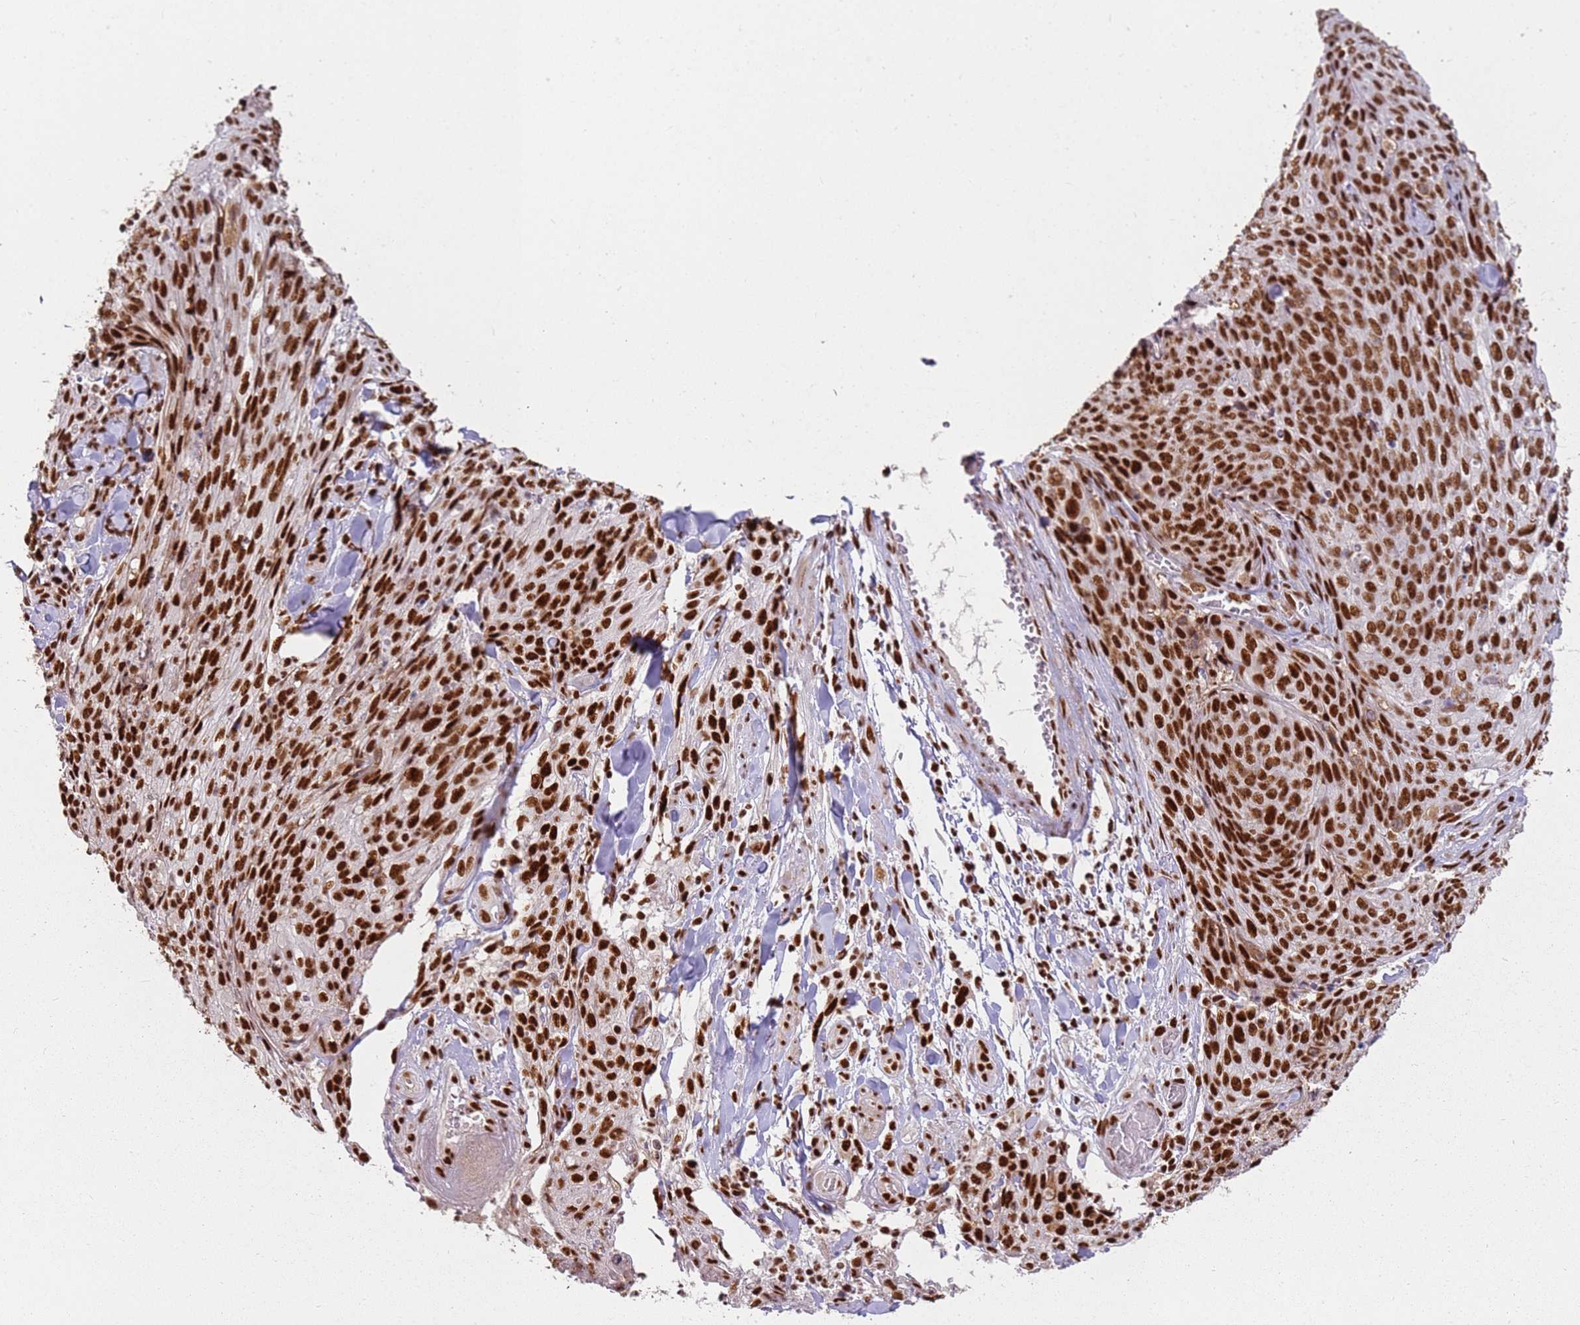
{"staining": {"intensity": "strong", "quantity": ">75%", "location": "nuclear"}, "tissue": "skin cancer", "cell_type": "Tumor cells", "image_type": "cancer", "snomed": [{"axis": "morphology", "description": "Squamous cell carcinoma, NOS"}, {"axis": "topography", "description": "Skin"}, {"axis": "topography", "description": "Vulva"}], "caption": "Approximately >75% of tumor cells in human skin squamous cell carcinoma display strong nuclear protein staining as visualized by brown immunohistochemical staining.", "gene": "TENT4A", "patient": {"sex": "female", "age": 85}}